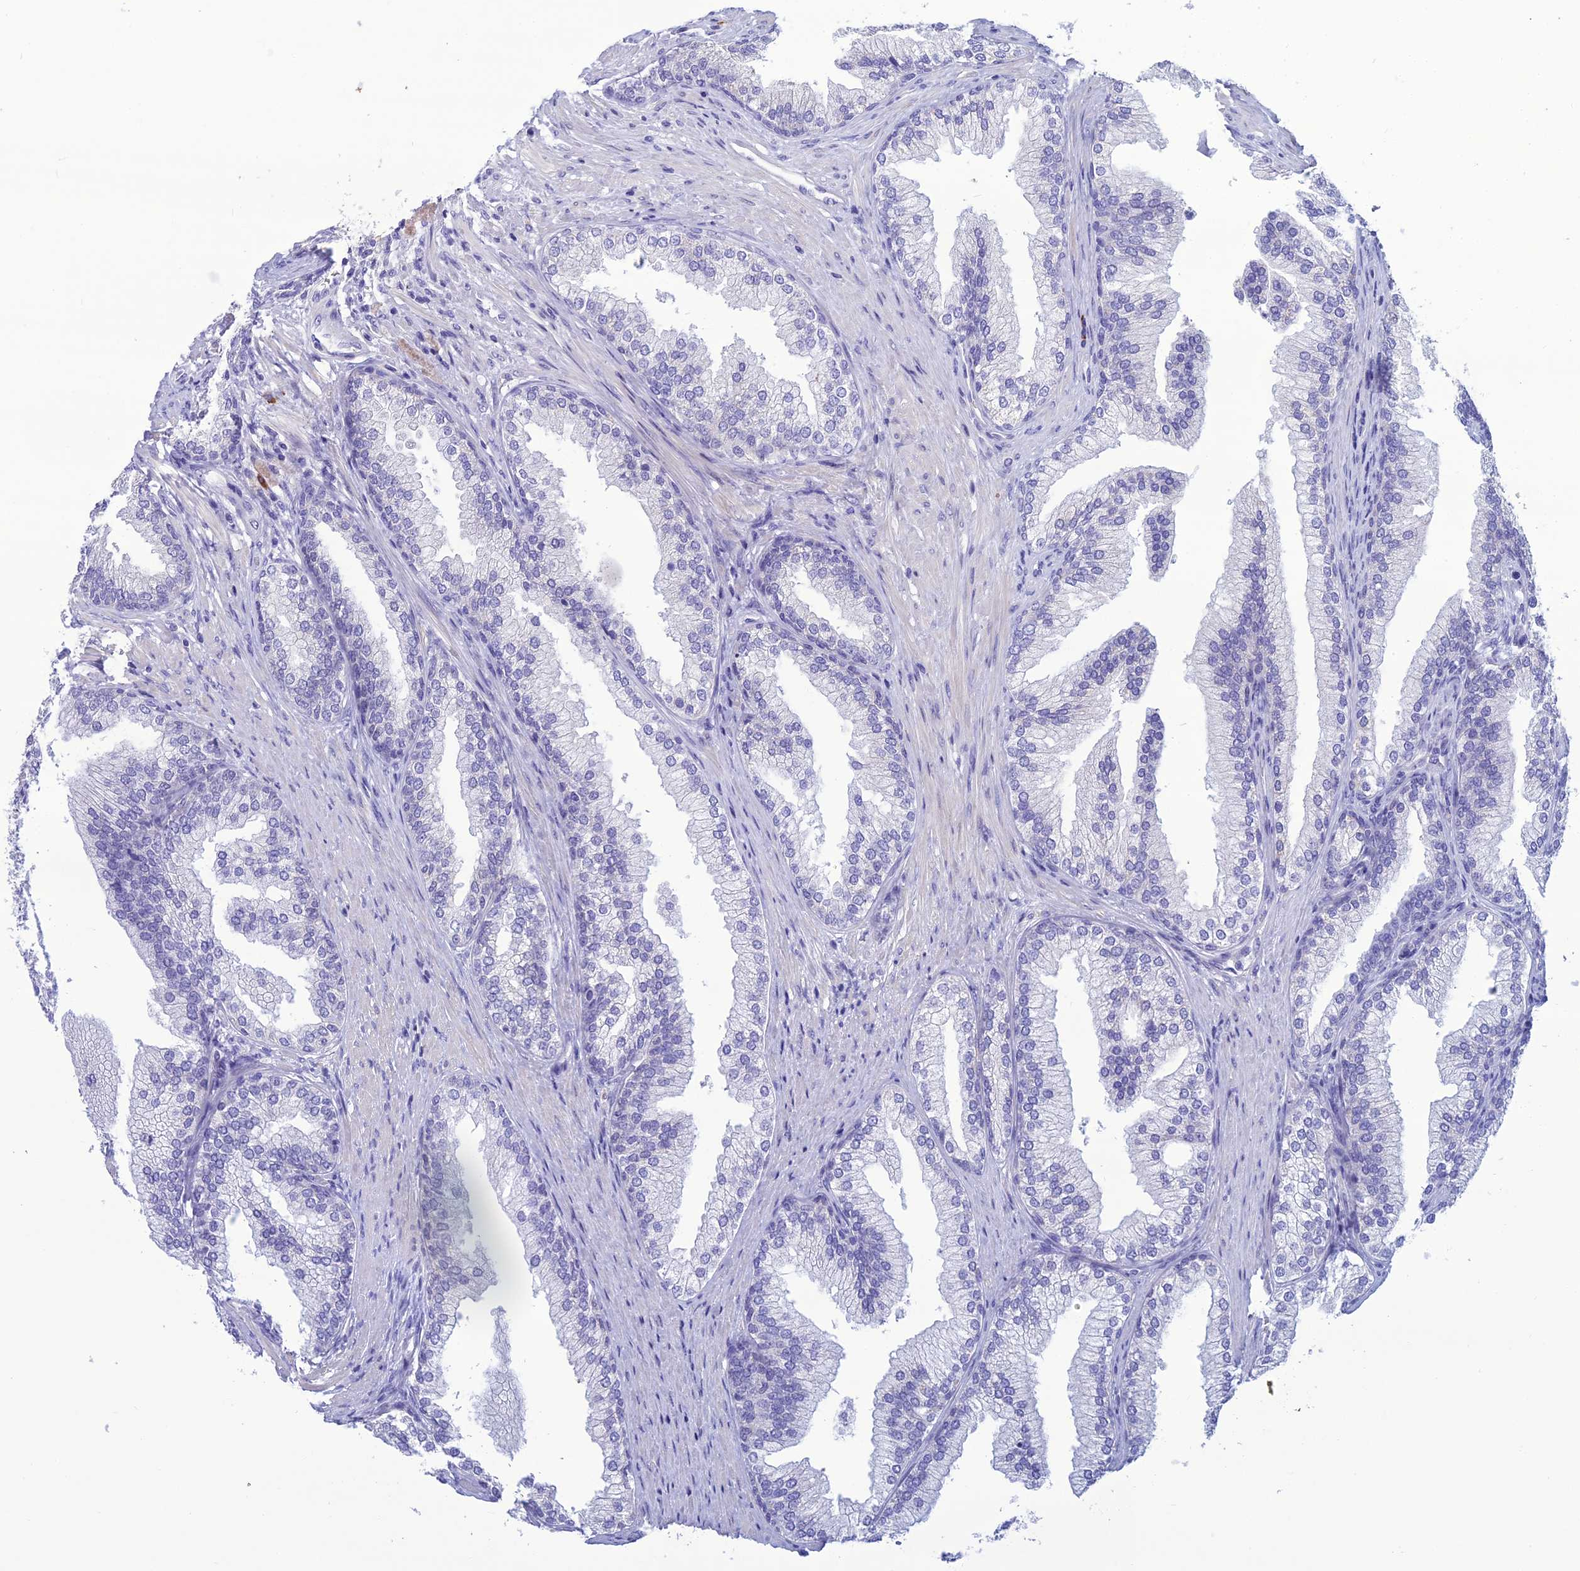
{"staining": {"intensity": "negative", "quantity": "none", "location": "none"}, "tissue": "prostate", "cell_type": "Glandular cells", "image_type": "normal", "snomed": [{"axis": "morphology", "description": "Normal tissue, NOS"}, {"axis": "topography", "description": "Prostate"}], "caption": "Immunohistochemistry (IHC) of benign human prostate shows no positivity in glandular cells. (DAB IHC, high magnification).", "gene": "CRB2", "patient": {"sex": "male", "age": 76}}